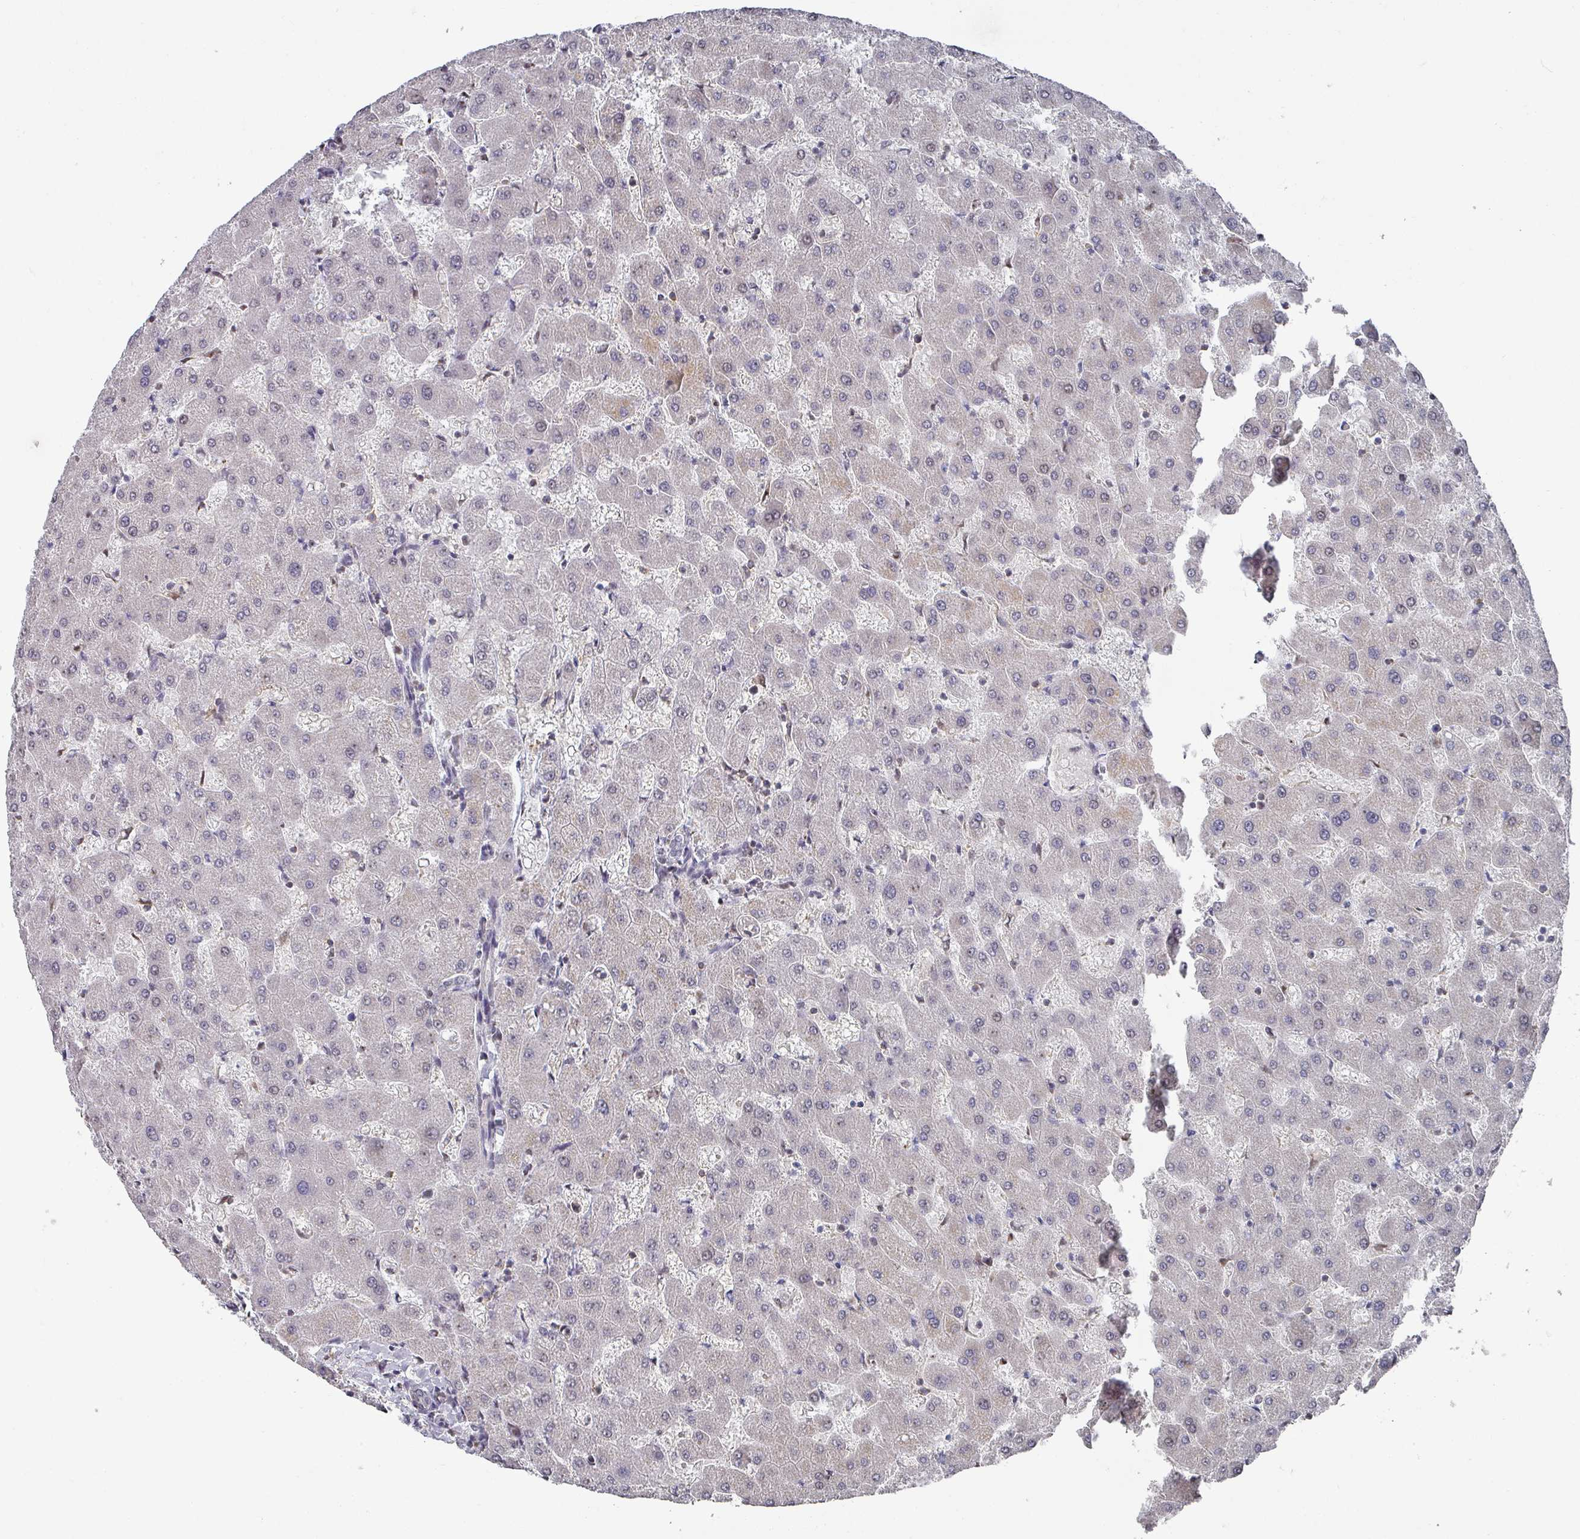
{"staining": {"intensity": "negative", "quantity": "none", "location": "none"}, "tissue": "liver", "cell_type": "Cholangiocytes", "image_type": "normal", "snomed": [{"axis": "morphology", "description": "Normal tissue, NOS"}, {"axis": "topography", "description": "Liver"}], "caption": "Micrograph shows no protein expression in cholangiocytes of benign liver. The staining was performed using DAB (3,3'-diaminobenzidine) to visualize the protein expression in brown, while the nuclei were stained in blue with hematoxylin (Magnification: 20x).", "gene": "ZNF654", "patient": {"sex": "female", "age": 63}}